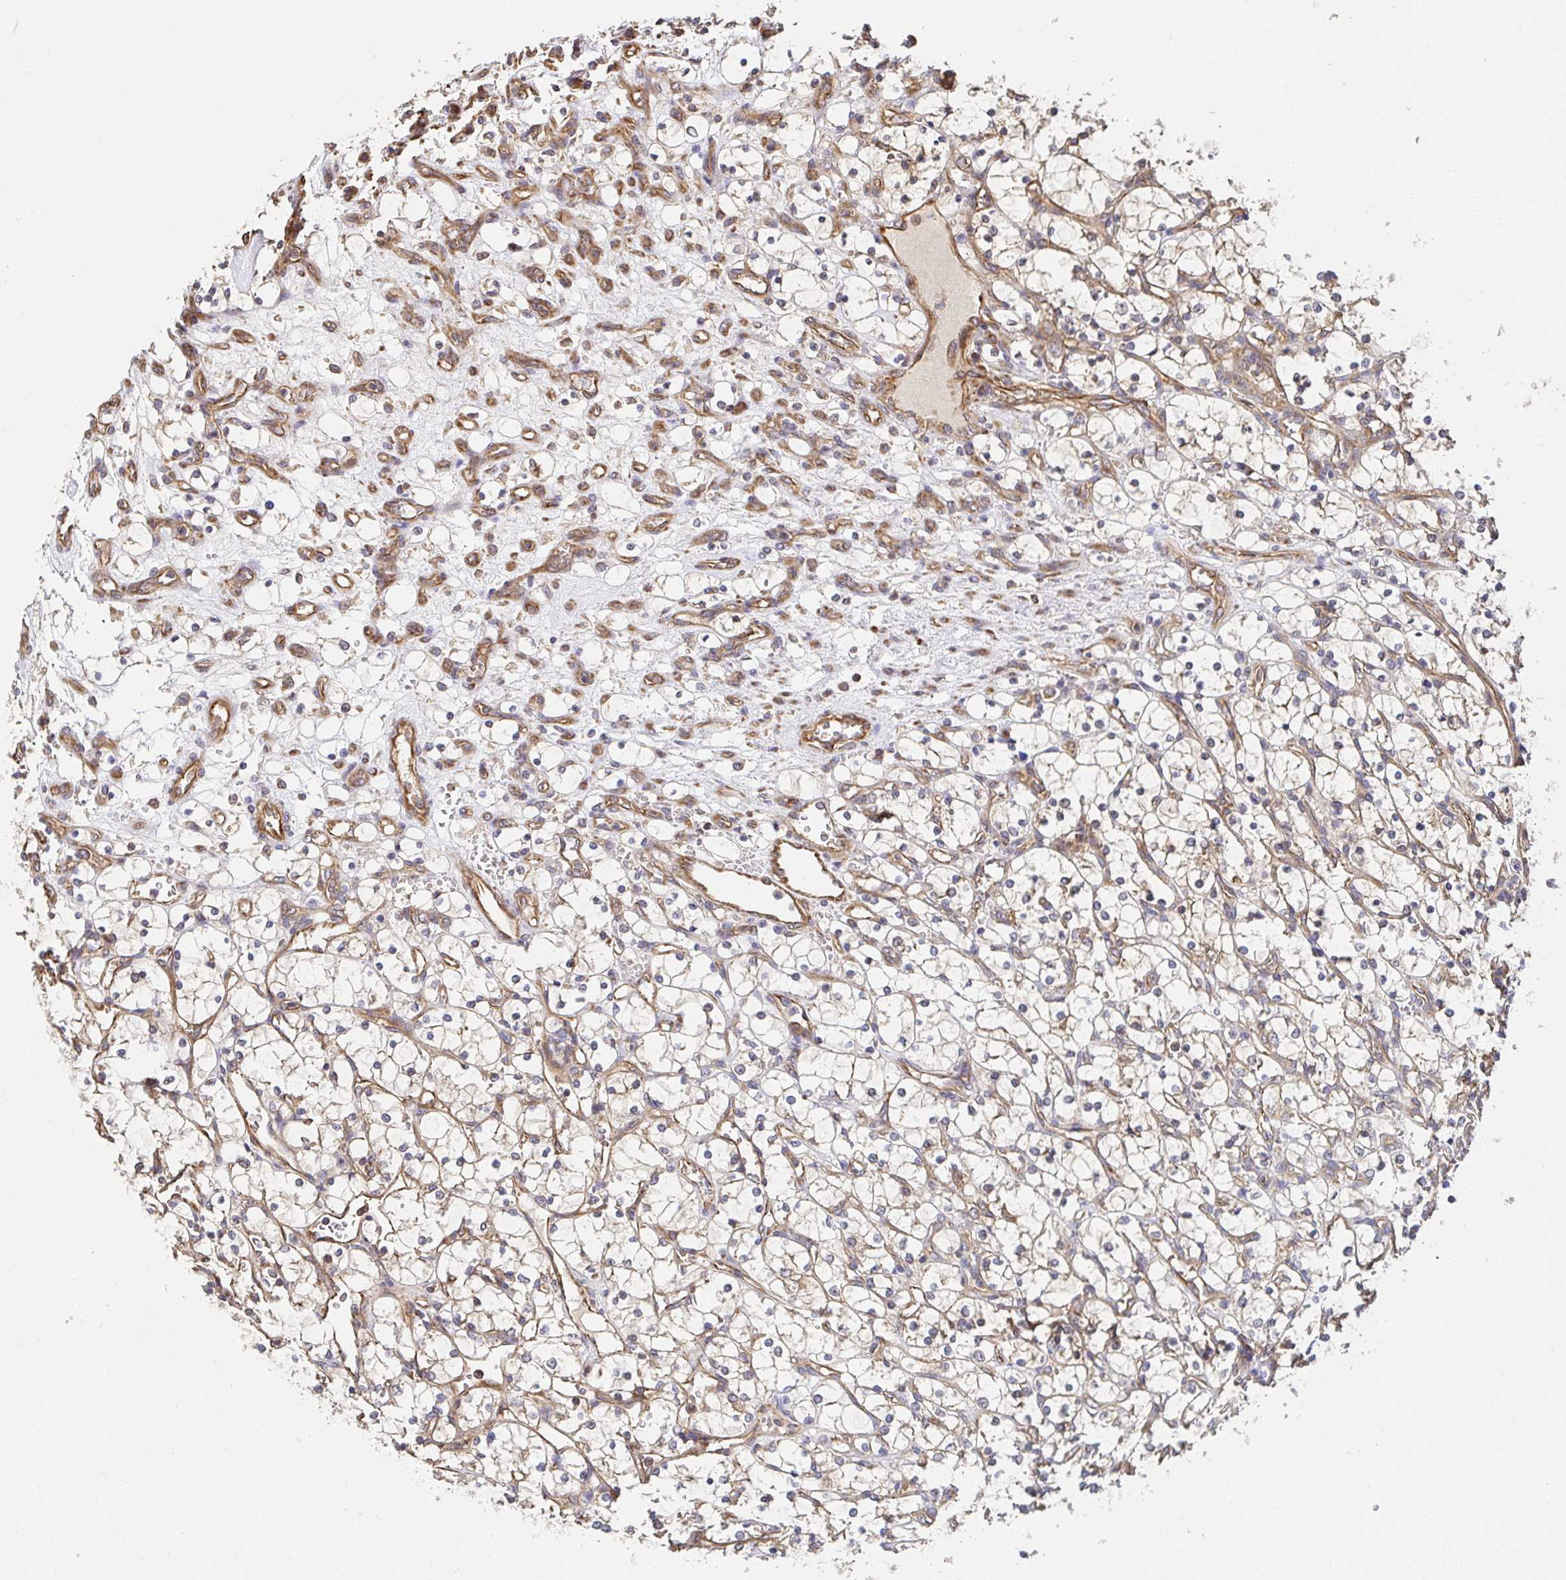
{"staining": {"intensity": "weak", "quantity": "25%-75%", "location": "cytoplasmic/membranous"}, "tissue": "renal cancer", "cell_type": "Tumor cells", "image_type": "cancer", "snomed": [{"axis": "morphology", "description": "Adenocarcinoma, NOS"}, {"axis": "topography", "description": "Kidney"}], "caption": "Renal adenocarcinoma tissue exhibits weak cytoplasmic/membranous expression in approximately 25%-75% of tumor cells", "gene": "APBB1", "patient": {"sex": "female", "age": 69}}